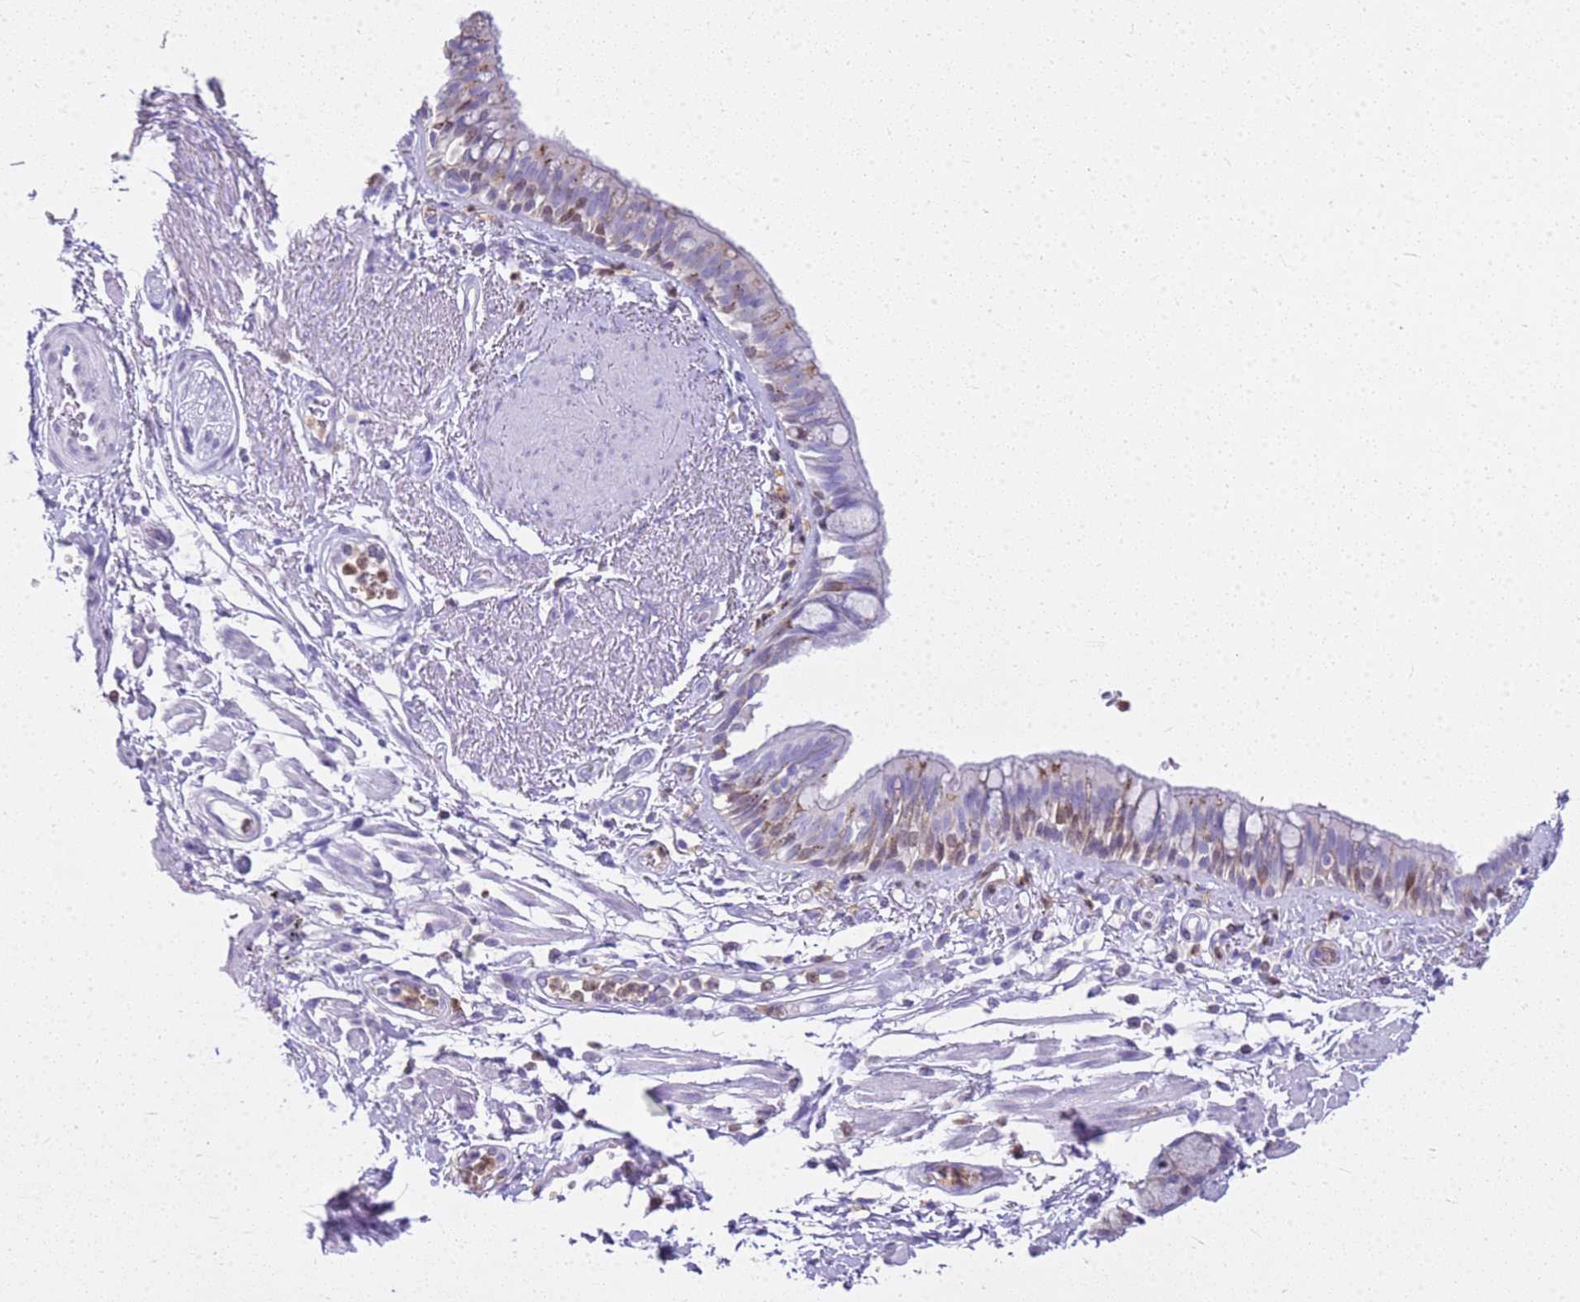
{"staining": {"intensity": "moderate", "quantity": "<25%", "location": "cytoplasmic/membranous"}, "tissue": "bronchus", "cell_type": "Respiratory epithelial cells", "image_type": "normal", "snomed": [{"axis": "morphology", "description": "Normal tissue, NOS"}, {"axis": "morphology", "description": "Neoplasm, uncertain whether benign or malignant"}, {"axis": "topography", "description": "Bronchus"}, {"axis": "topography", "description": "Lung"}], "caption": "The micrograph demonstrates staining of unremarkable bronchus, revealing moderate cytoplasmic/membranous protein positivity (brown color) within respiratory epithelial cells.", "gene": "CSTA", "patient": {"sex": "male", "age": 55}}